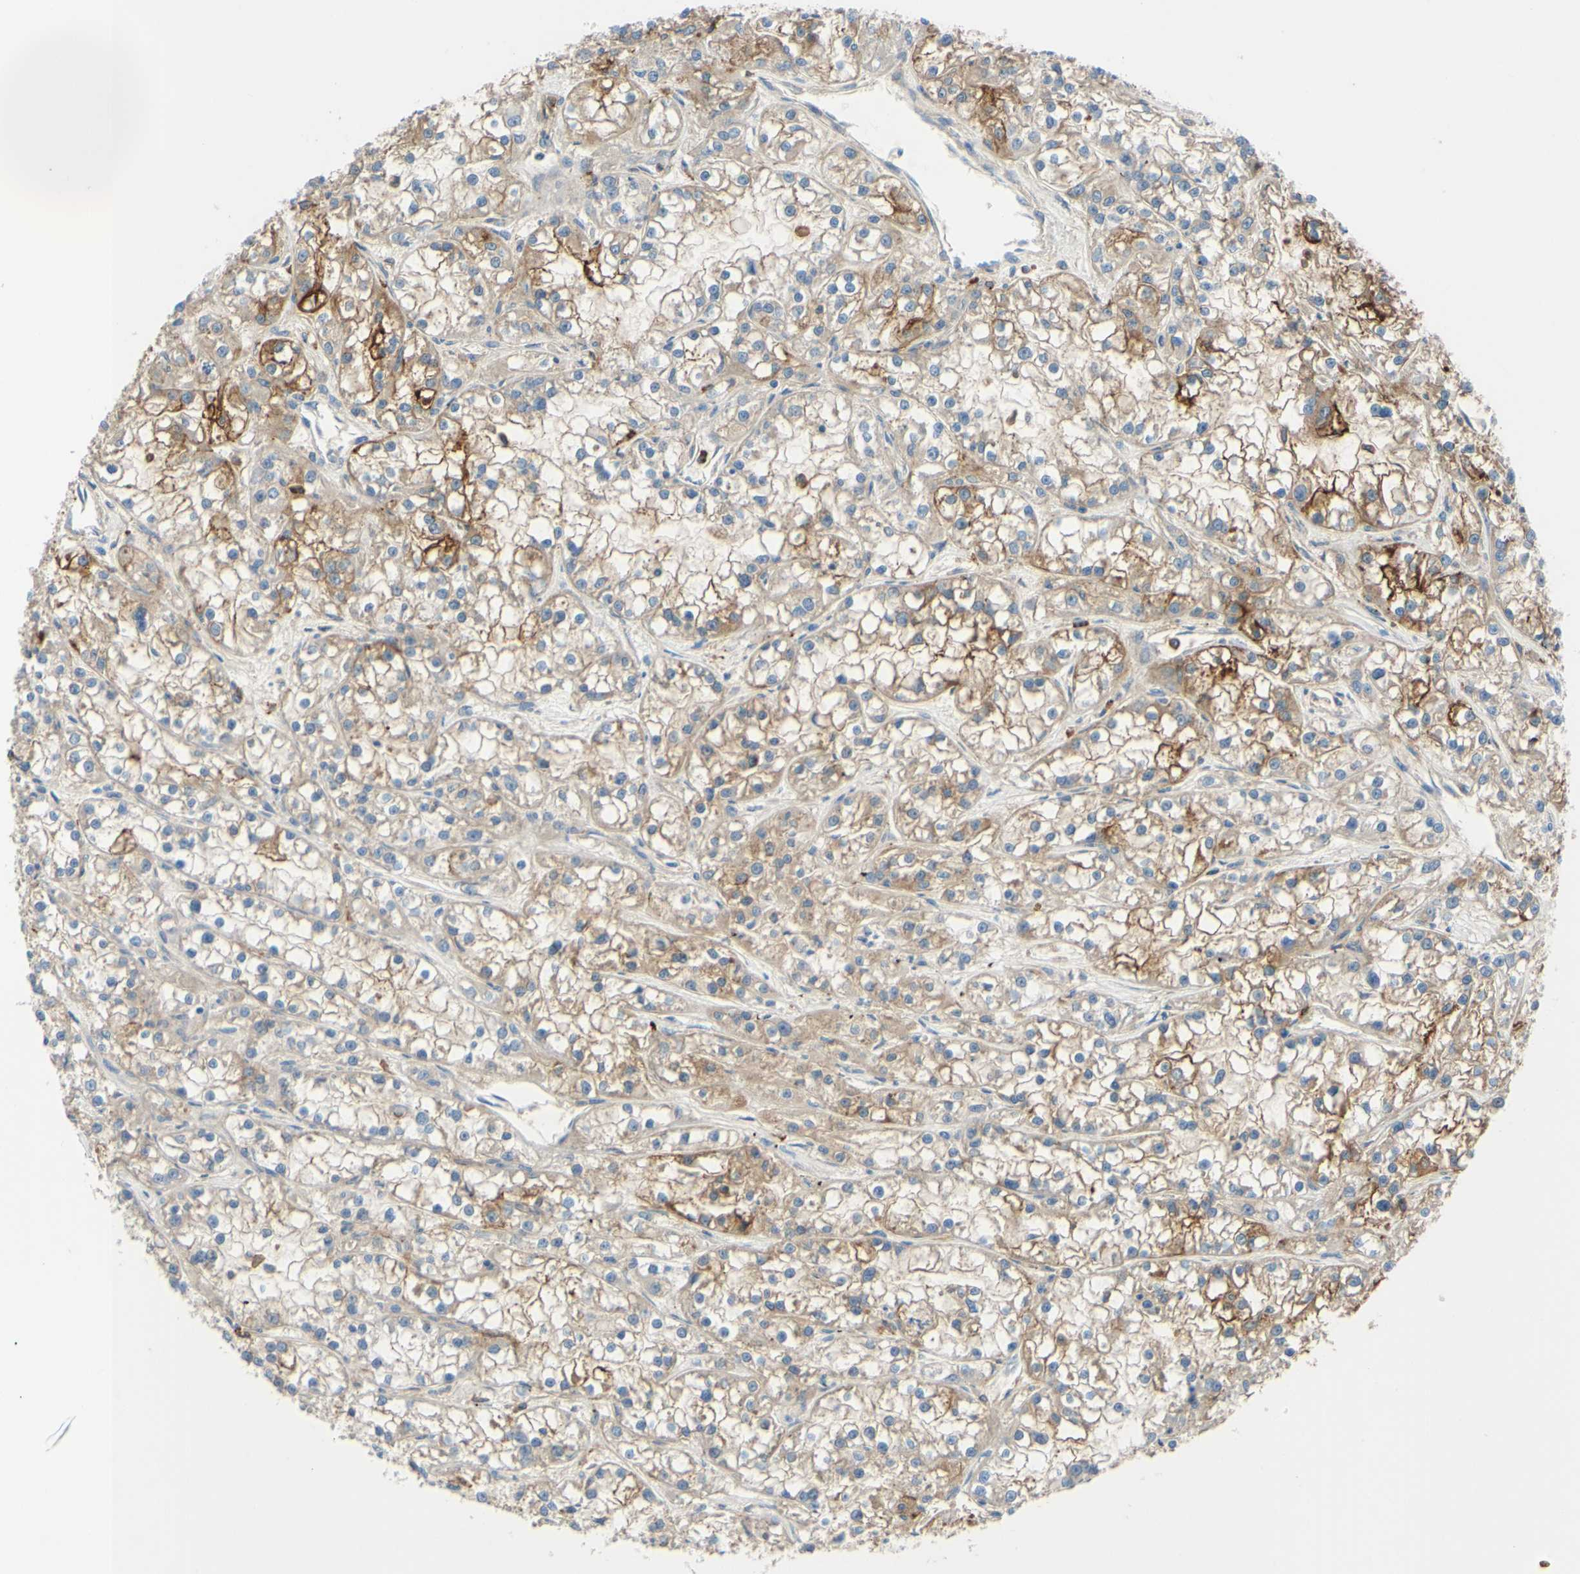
{"staining": {"intensity": "moderate", "quantity": ">75%", "location": "cytoplasmic/membranous"}, "tissue": "renal cancer", "cell_type": "Tumor cells", "image_type": "cancer", "snomed": [{"axis": "morphology", "description": "Adenocarcinoma, NOS"}, {"axis": "topography", "description": "Kidney"}], "caption": "Renal cancer (adenocarcinoma) tissue demonstrates moderate cytoplasmic/membranous positivity in approximately >75% of tumor cells", "gene": "ARHGAP1", "patient": {"sex": "female", "age": 52}}